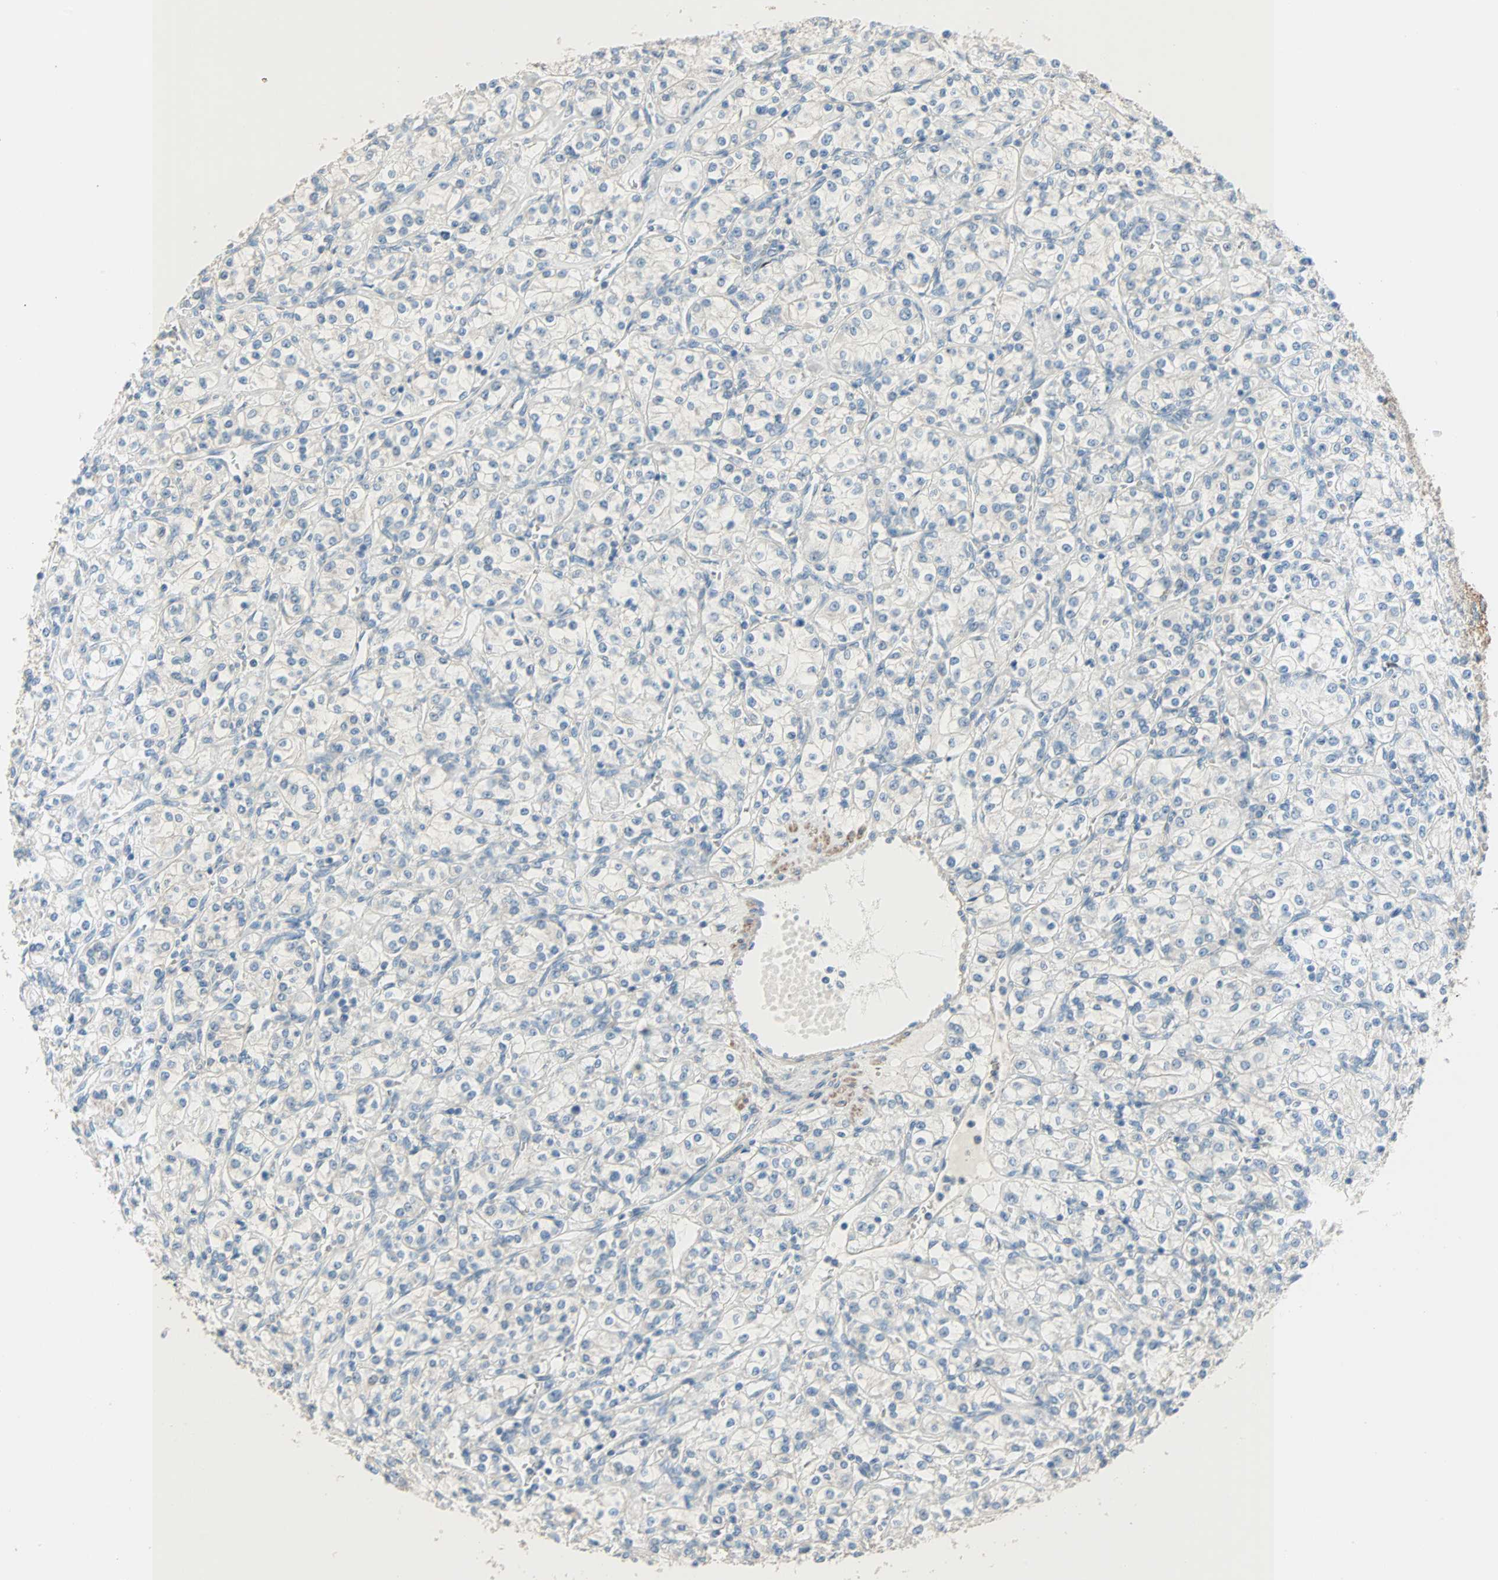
{"staining": {"intensity": "negative", "quantity": "none", "location": "none"}, "tissue": "renal cancer", "cell_type": "Tumor cells", "image_type": "cancer", "snomed": [{"axis": "morphology", "description": "Adenocarcinoma, NOS"}, {"axis": "topography", "description": "Kidney"}], "caption": "Protein analysis of renal cancer demonstrates no significant staining in tumor cells.", "gene": "ACVRL1", "patient": {"sex": "male", "age": 77}}